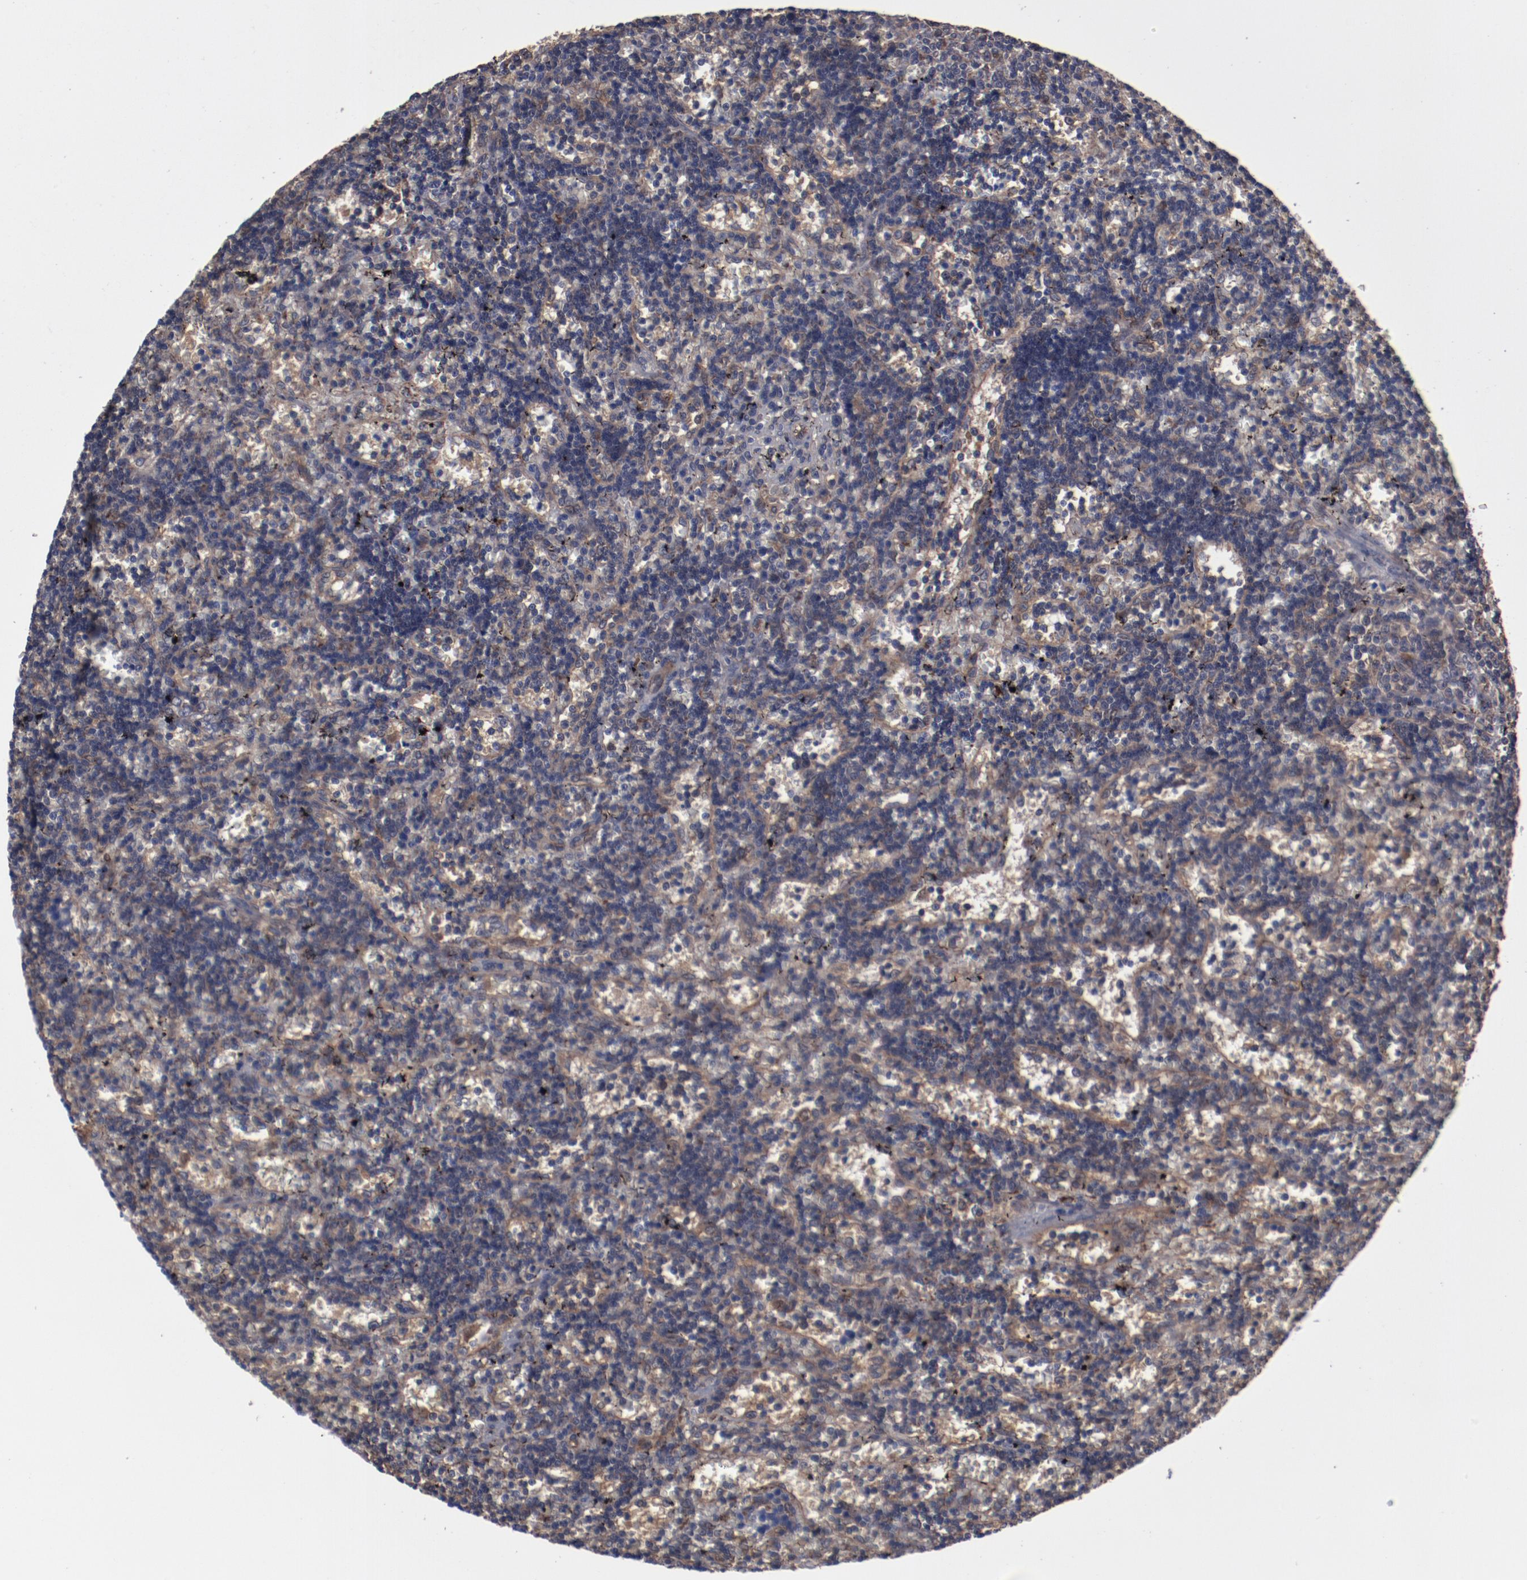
{"staining": {"intensity": "weak", "quantity": "<25%", "location": "cytoplasmic/membranous"}, "tissue": "lymphoma", "cell_type": "Tumor cells", "image_type": "cancer", "snomed": [{"axis": "morphology", "description": "Malignant lymphoma, non-Hodgkin's type, Low grade"}, {"axis": "topography", "description": "Spleen"}], "caption": "DAB (3,3'-diaminobenzidine) immunohistochemical staining of lymphoma displays no significant expression in tumor cells.", "gene": "DNAAF2", "patient": {"sex": "male", "age": 60}}